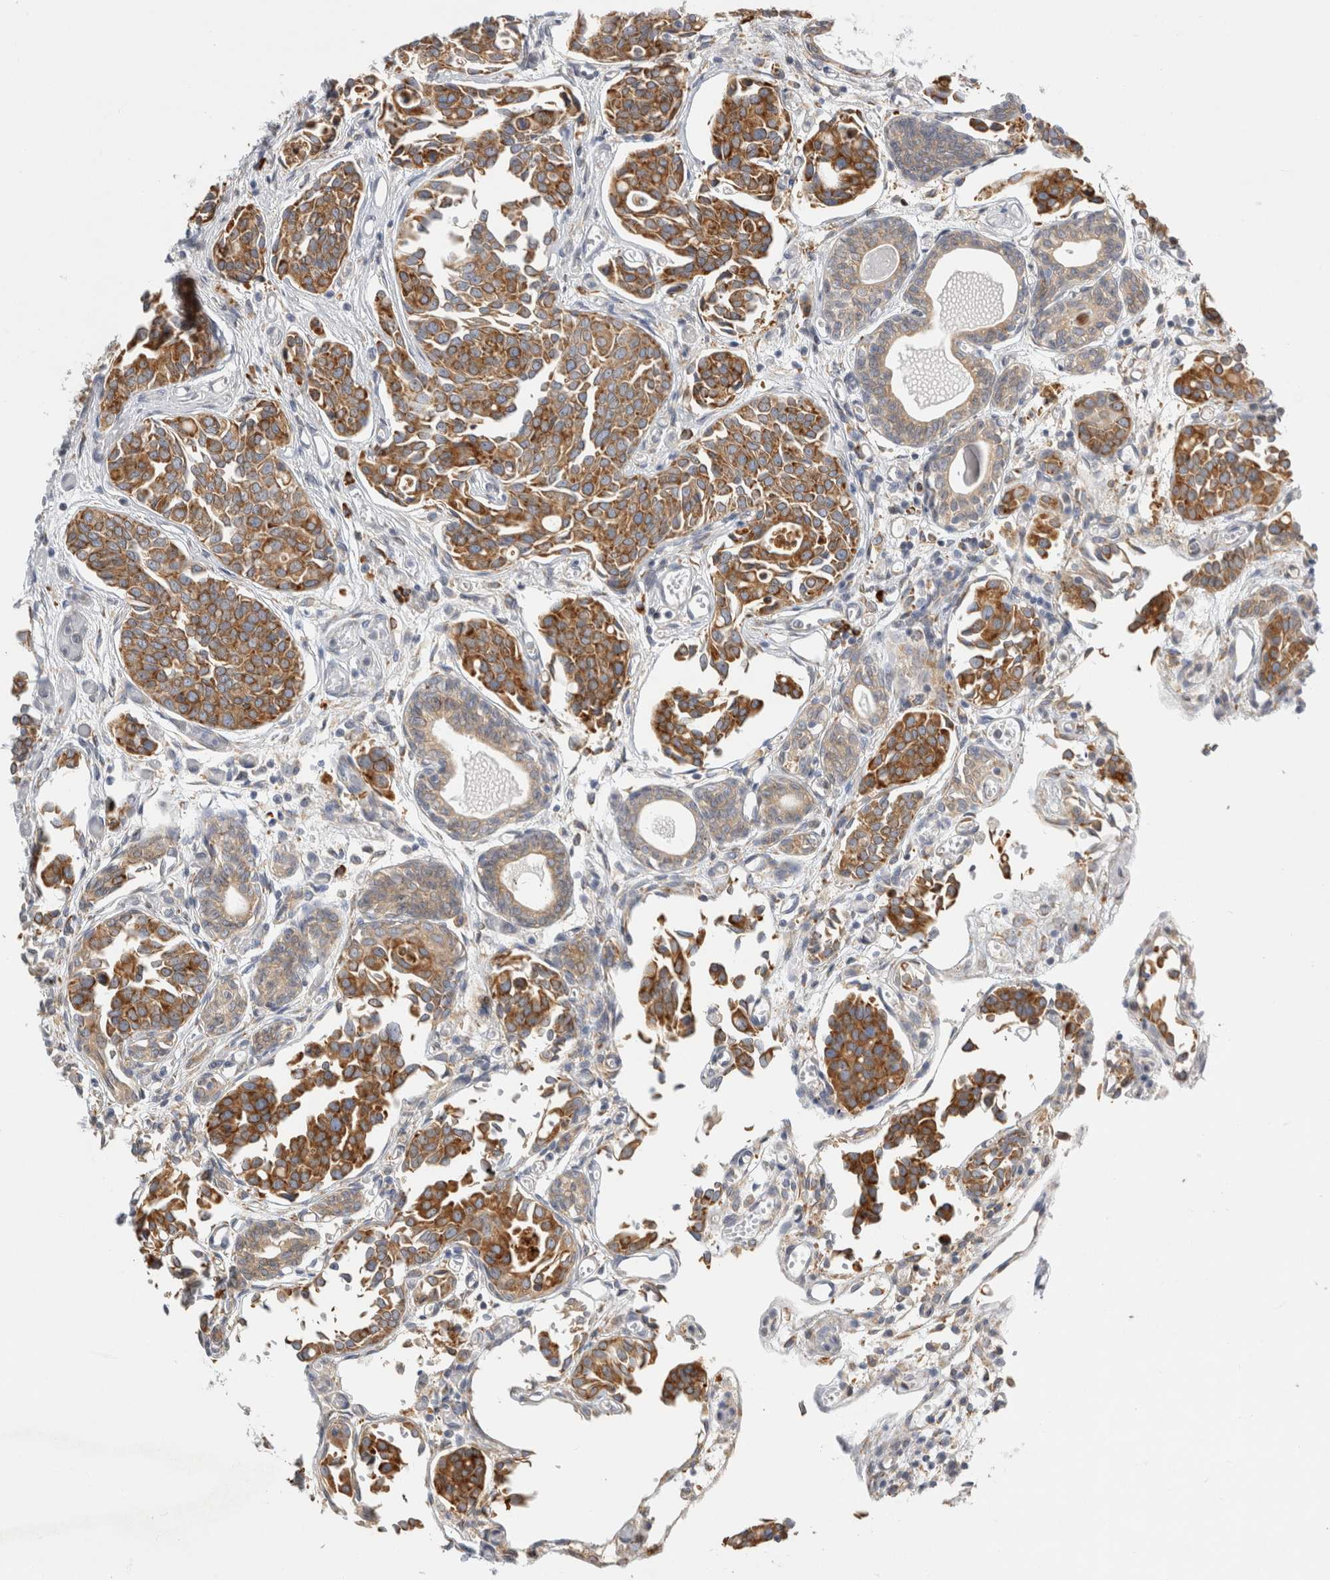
{"staining": {"intensity": "moderate", "quantity": ">75%", "location": "cytoplasmic/membranous"}, "tissue": "urothelial cancer", "cell_type": "Tumor cells", "image_type": "cancer", "snomed": [{"axis": "morphology", "description": "Urothelial carcinoma, High grade"}, {"axis": "topography", "description": "Urinary bladder"}], "caption": "Immunohistochemical staining of urothelial carcinoma (high-grade) shows medium levels of moderate cytoplasmic/membranous staining in approximately >75% of tumor cells.", "gene": "RPN2", "patient": {"sex": "male", "age": 78}}